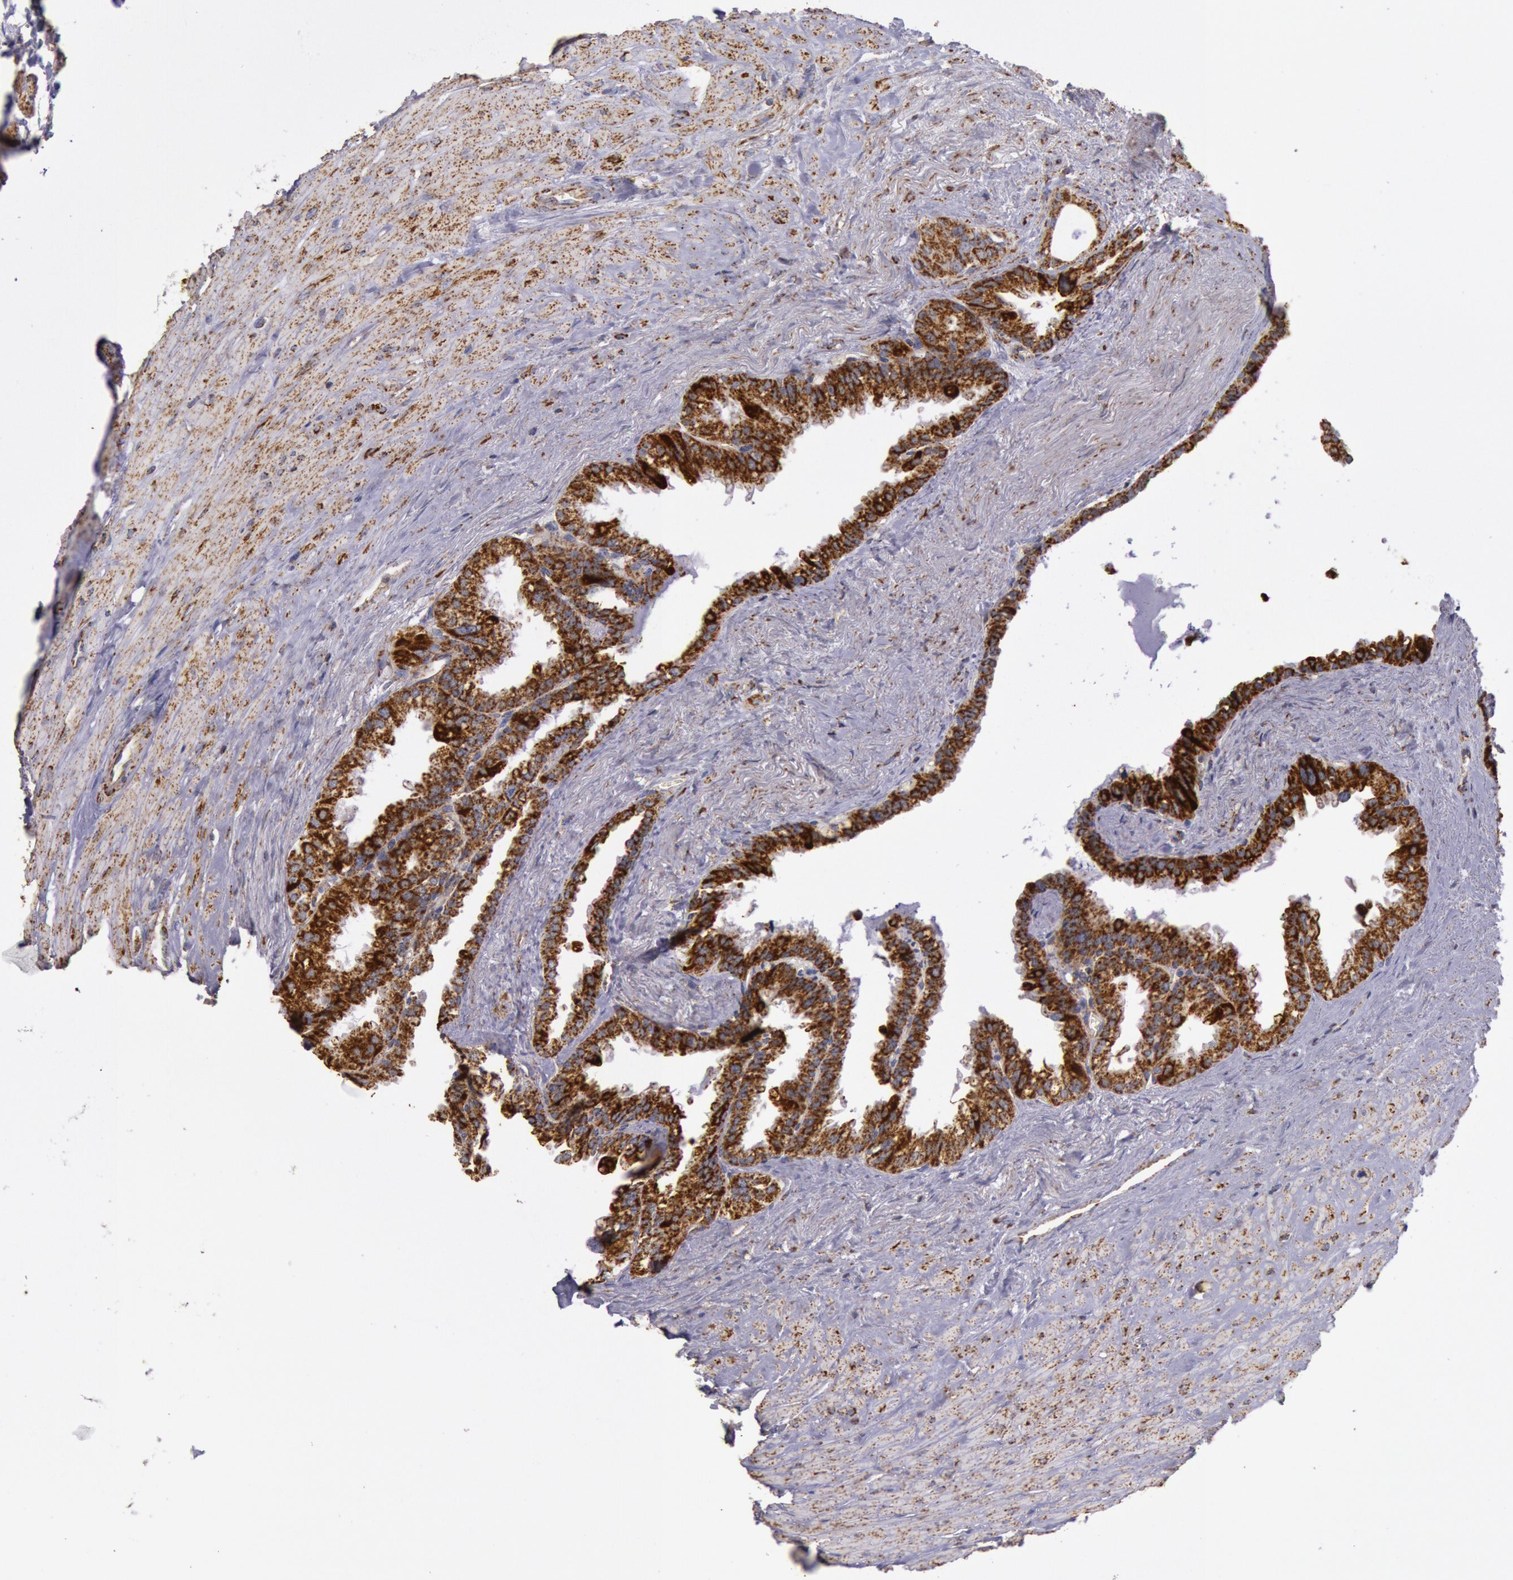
{"staining": {"intensity": "strong", "quantity": ">75%", "location": "cytoplasmic/membranous"}, "tissue": "seminal vesicle", "cell_type": "Glandular cells", "image_type": "normal", "snomed": [{"axis": "morphology", "description": "Normal tissue, NOS"}, {"axis": "topography", "description": "Prostate"}, {"axis": "topography", "description": "Seminal veicle"}], "caption": "This image reveals immunohistochemistry staining of unremarkable human seminal vesicle, with high strong cytoplasmic/membranous expression in about >75% of glandular cells.", "gene": "CYC1", "patient": {"sex": "male", "age": 63}}